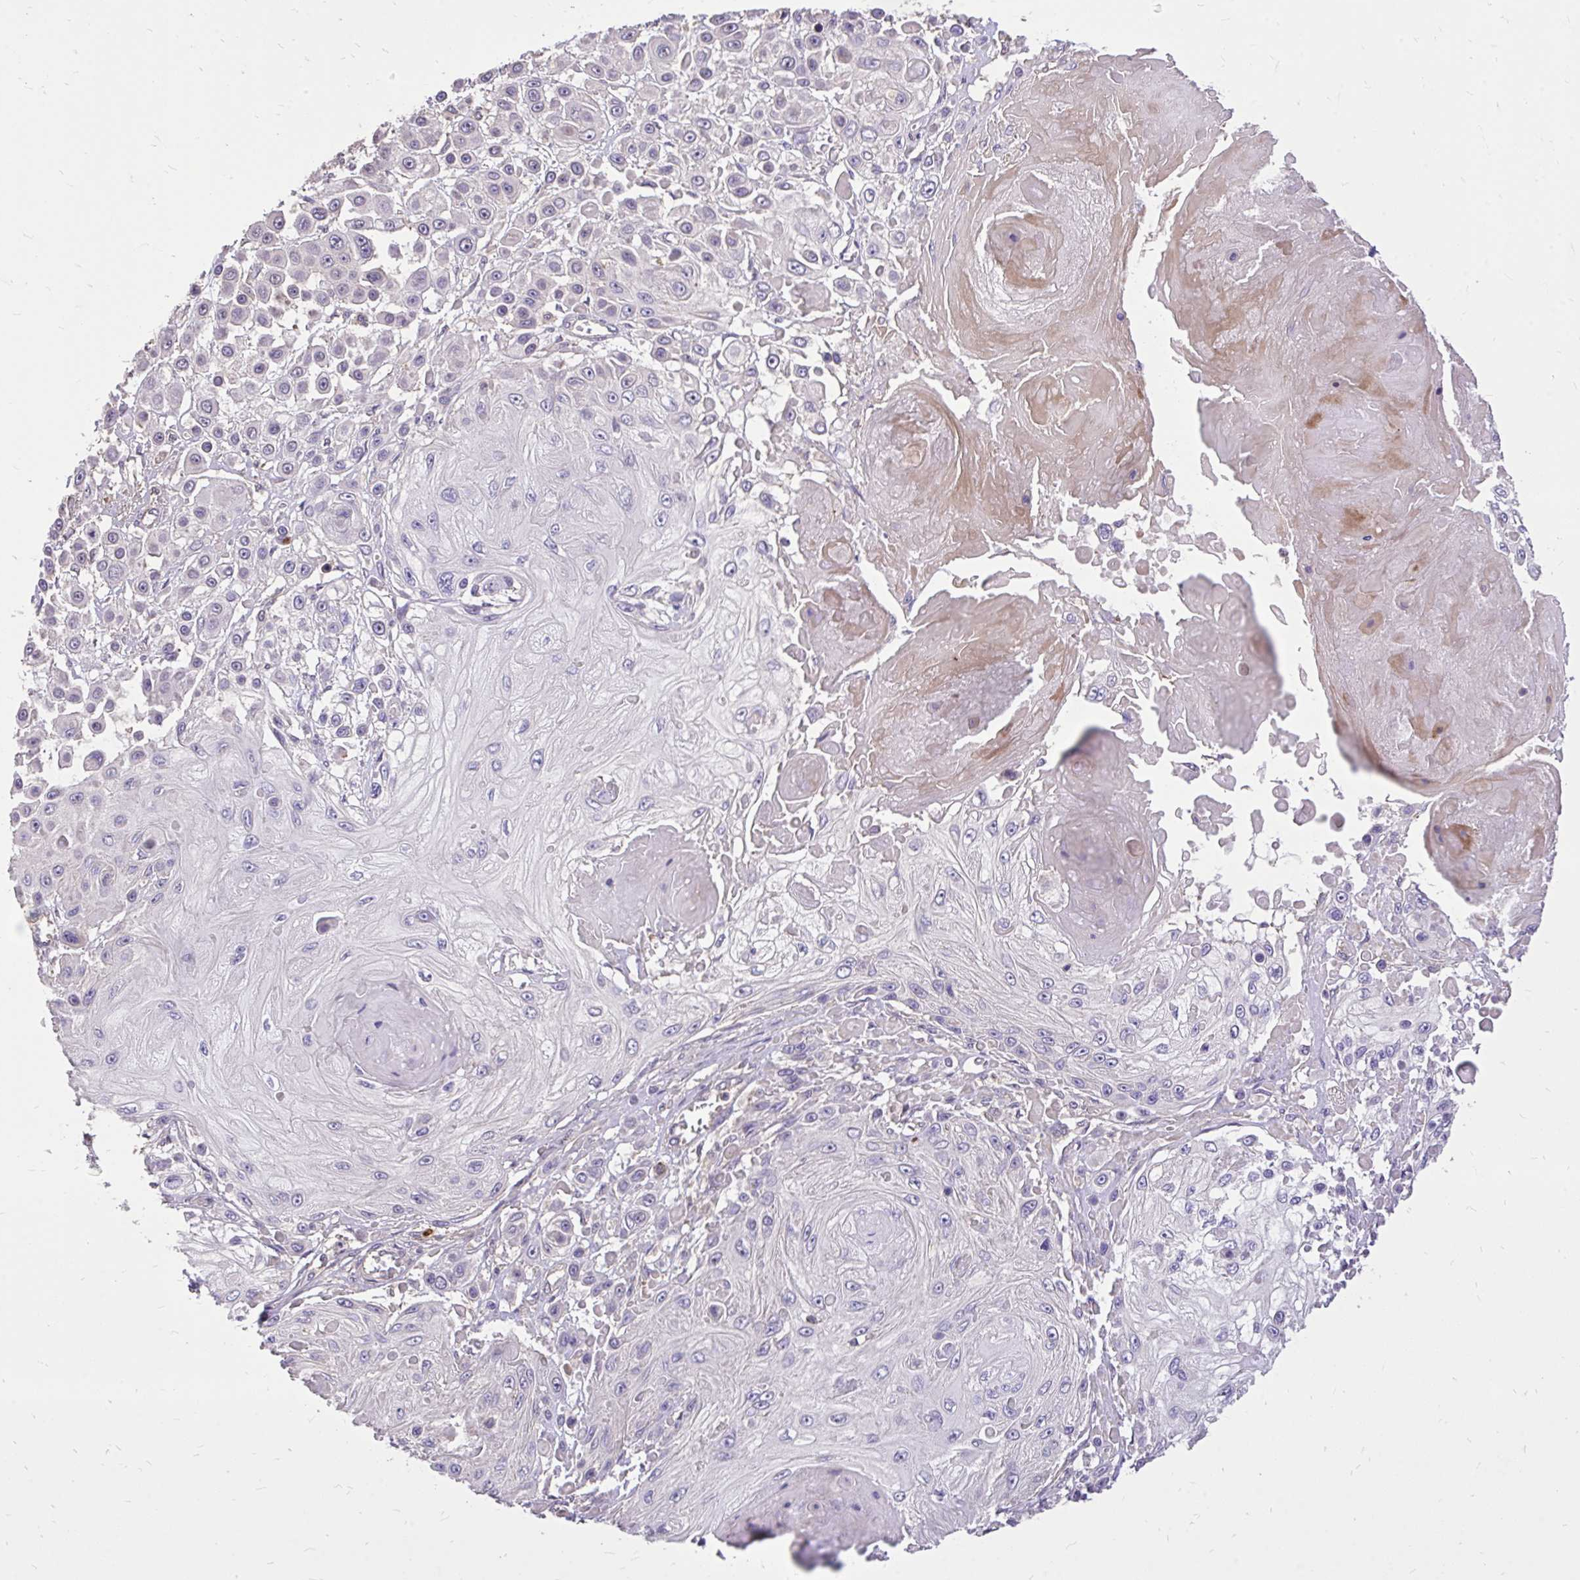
{"staining": {"intensity": "negative", "quantity": "none", "location": "none"}, "tissue": "skin cancer", "cell_type": "Tumor cells", "image_type": "cancer", "snomed": [{"axis": "morphology", "description": "Squamous cell carcinoma, NOS"}, {"axis": "topography", "description": "Skin"}], "caption": "Immunohistochemistry (IHC) photomicrograph of neoplastic tissue: human skin cancer stained with DAB shows no significant protein staining in tumor cells.", "gene": "IGFL2", "patient": {"sex": "male", "age": 67}}